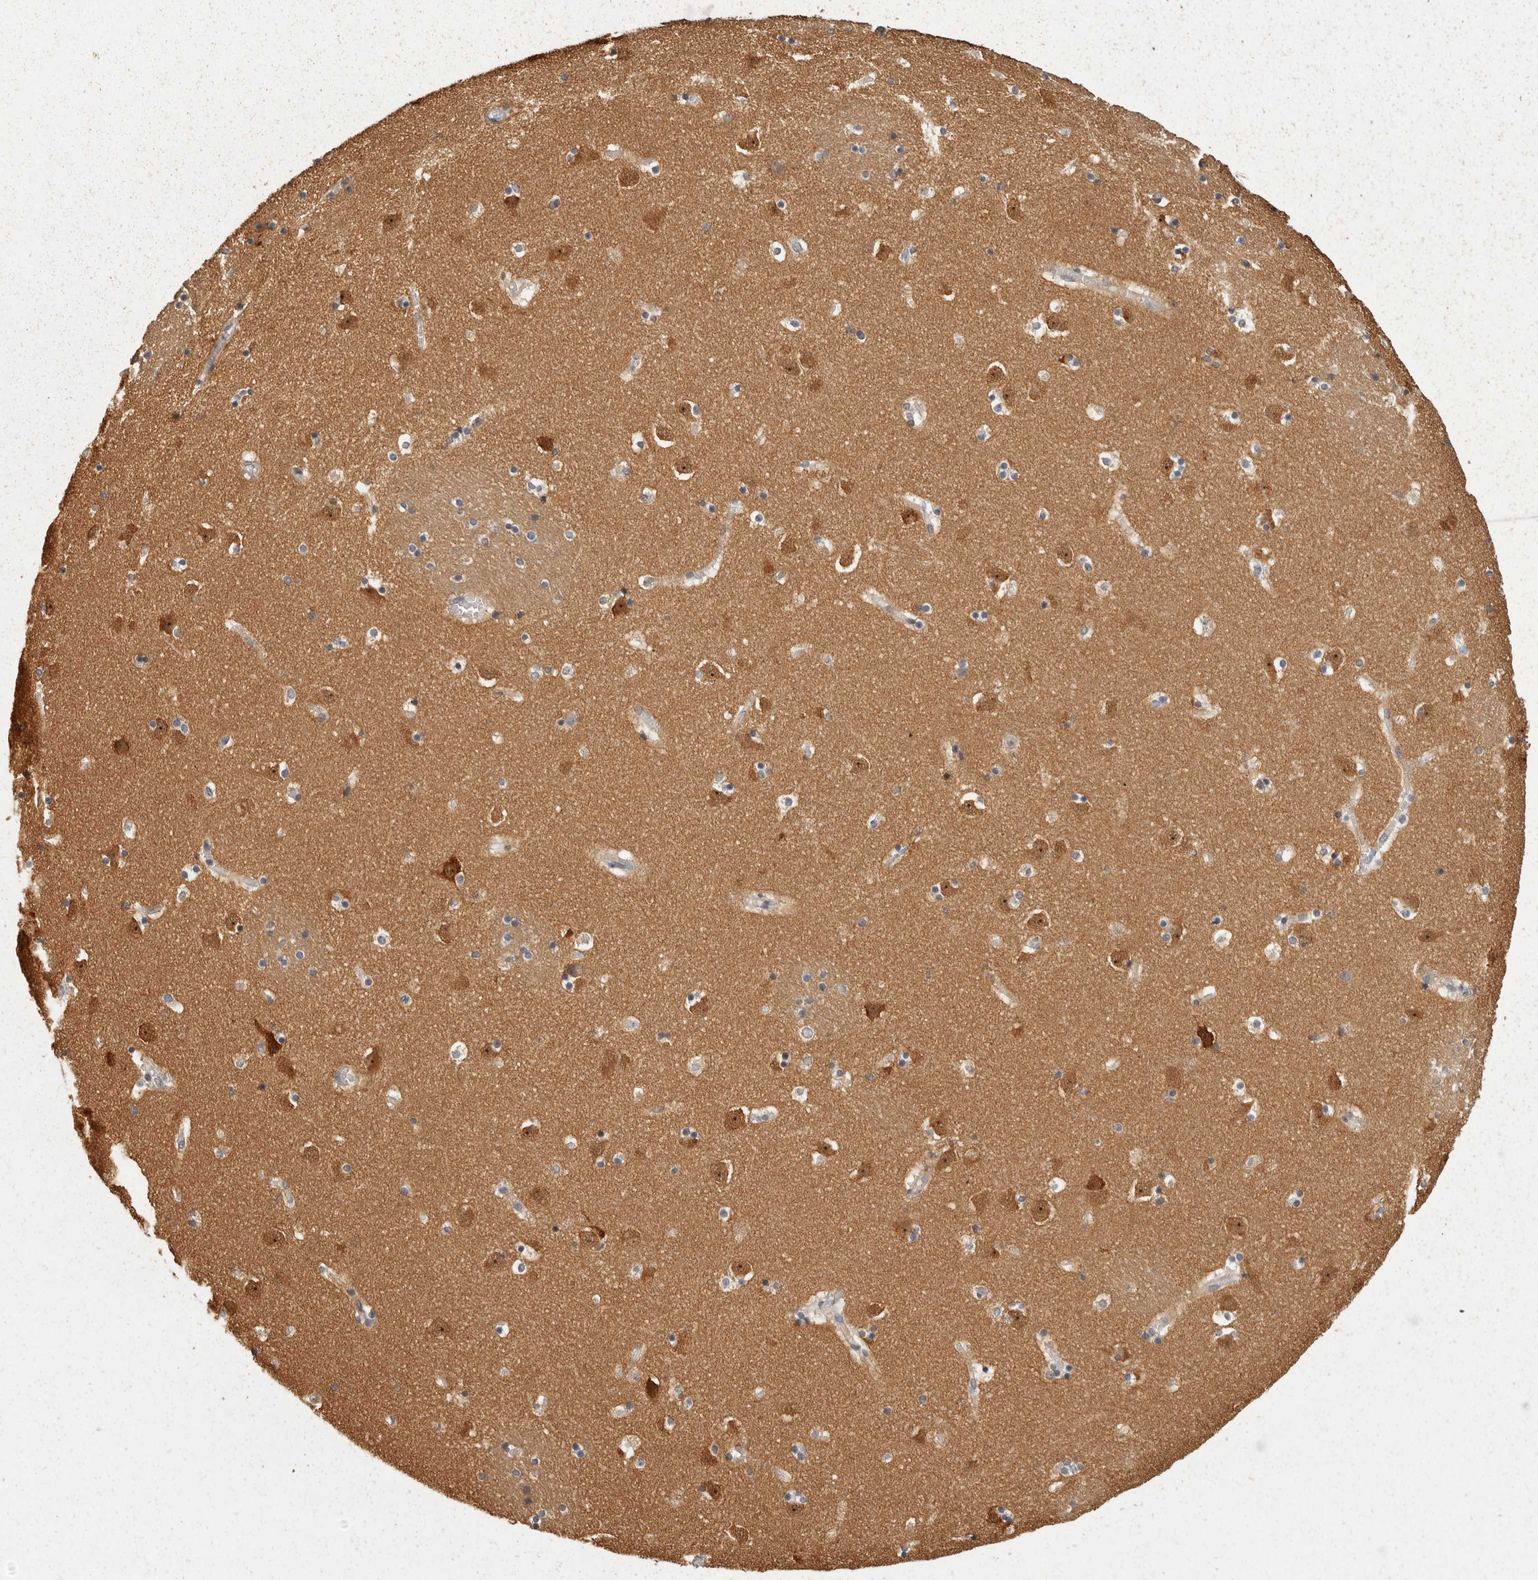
{"staining": {"intensity": "moderate", "quantity": ">75%", "location": "cytoplasmic/membranous"}, "tissue": "caudate", "cell_type": "Glial cells", "image_type": "normal", "snomed": [{"axis": "morphology", "description": "Normal tissue, NOS"}, {"axis": "topography", "description": "Lateral ventricle wall"}], "caption": "Caudate stained with a brown dye displays moderate cytoplasmic/membranous positive staining in about >75% of glial cells.", "gene": "BAIAP2", "patient": {"sex": "male", "age": 45}}